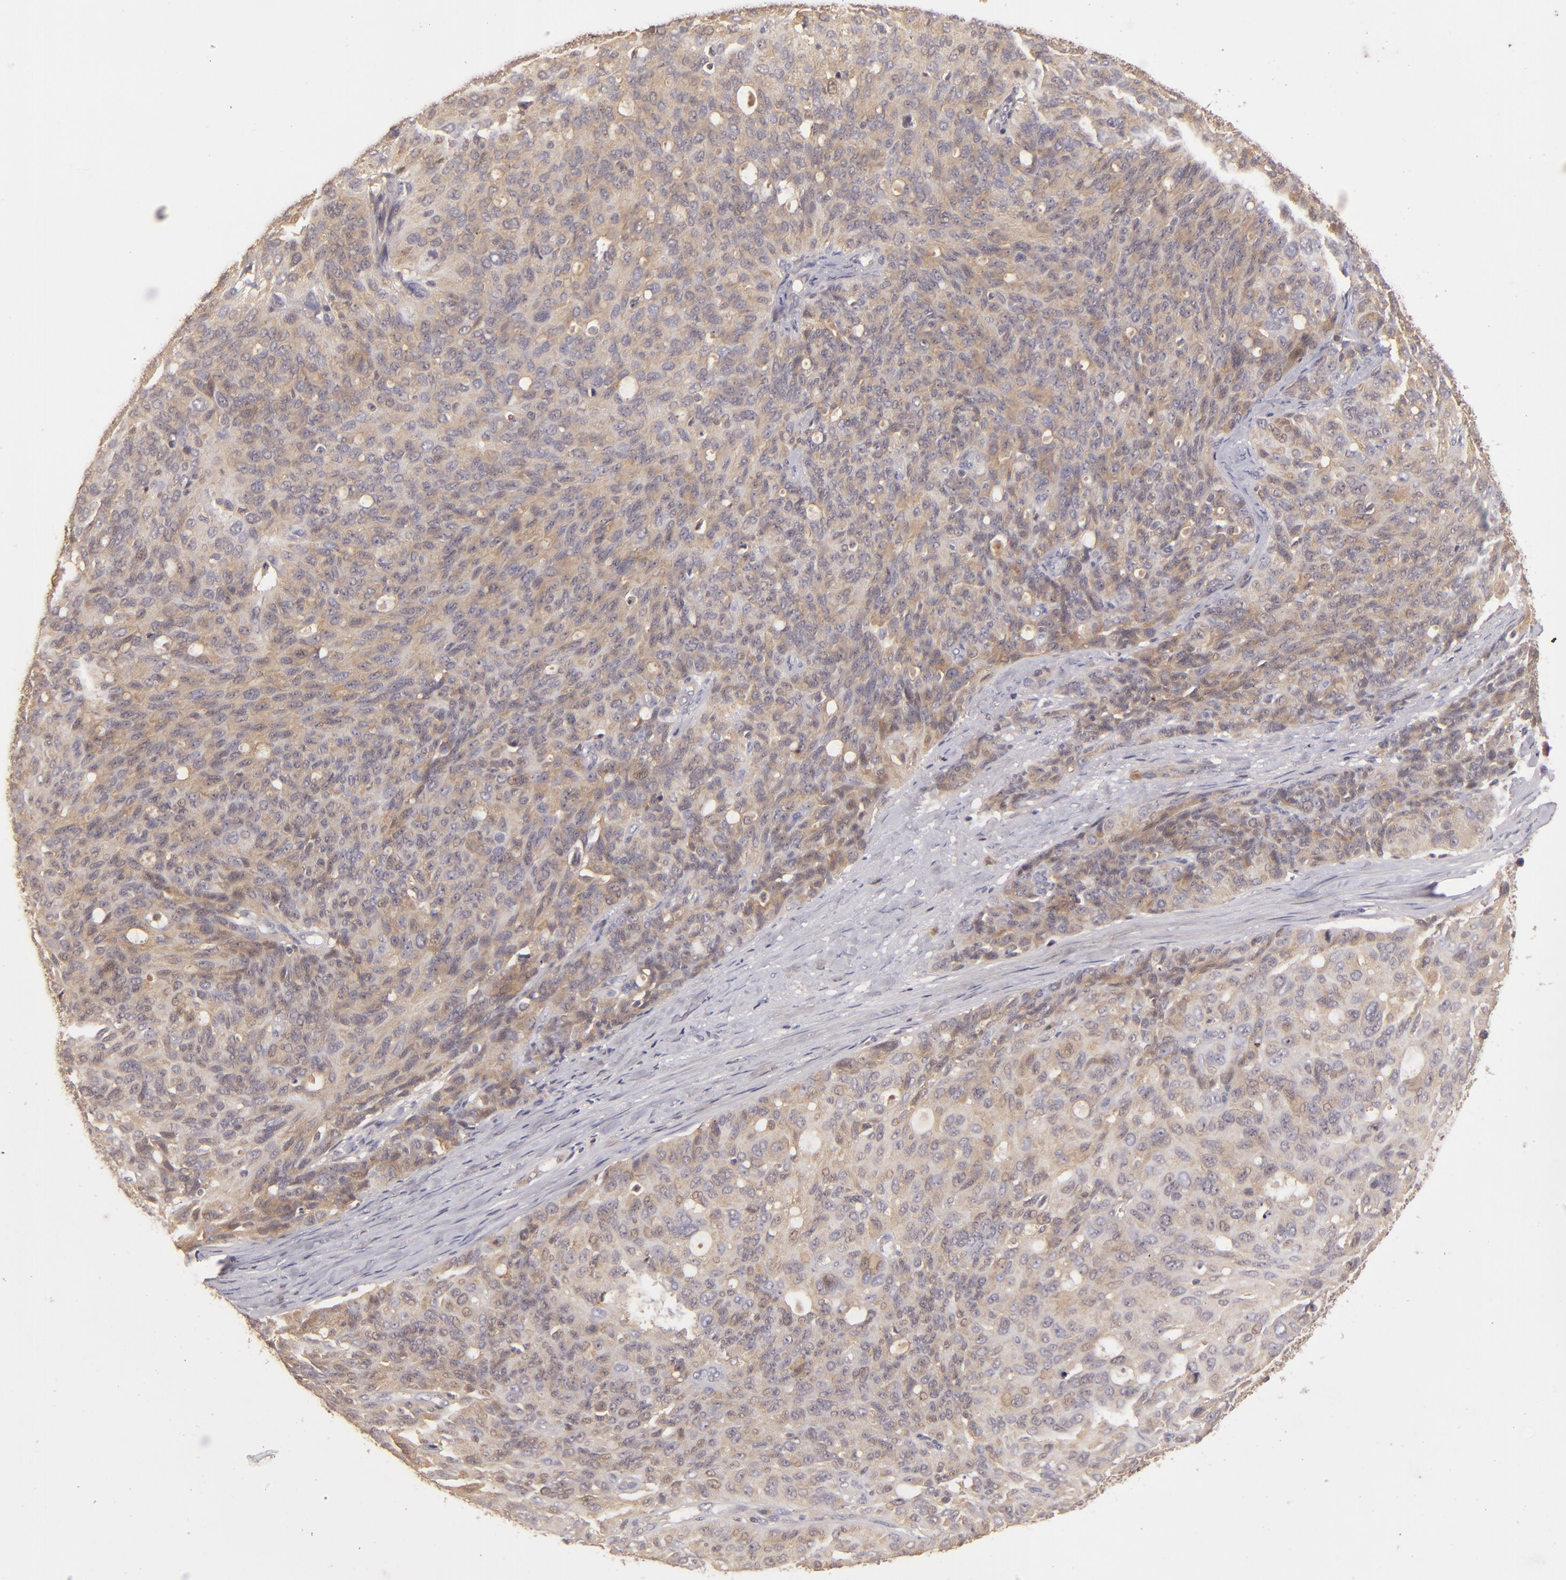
{"staining": {"intensity": "moderate", "quantity": ">75%", "location": "cytoplasmic/membranous"}, "tissue": "ovarian cancer", "cell_type": "Tumor cells", "image_type": "cancer", "snomed": [{"axis": "morphology", "description": "Carcinoma, endometroid"}, {"axis": "topography", "description": "Ovary"}], "caption": "A brown stain highlights moderate cytoplasmic/membranous staining of a protein in human ovarian cancer (endometroid carcinoma) tumor cells.", "gene": "PRKCD", "patient": {"sex": "female", "age": 60}}